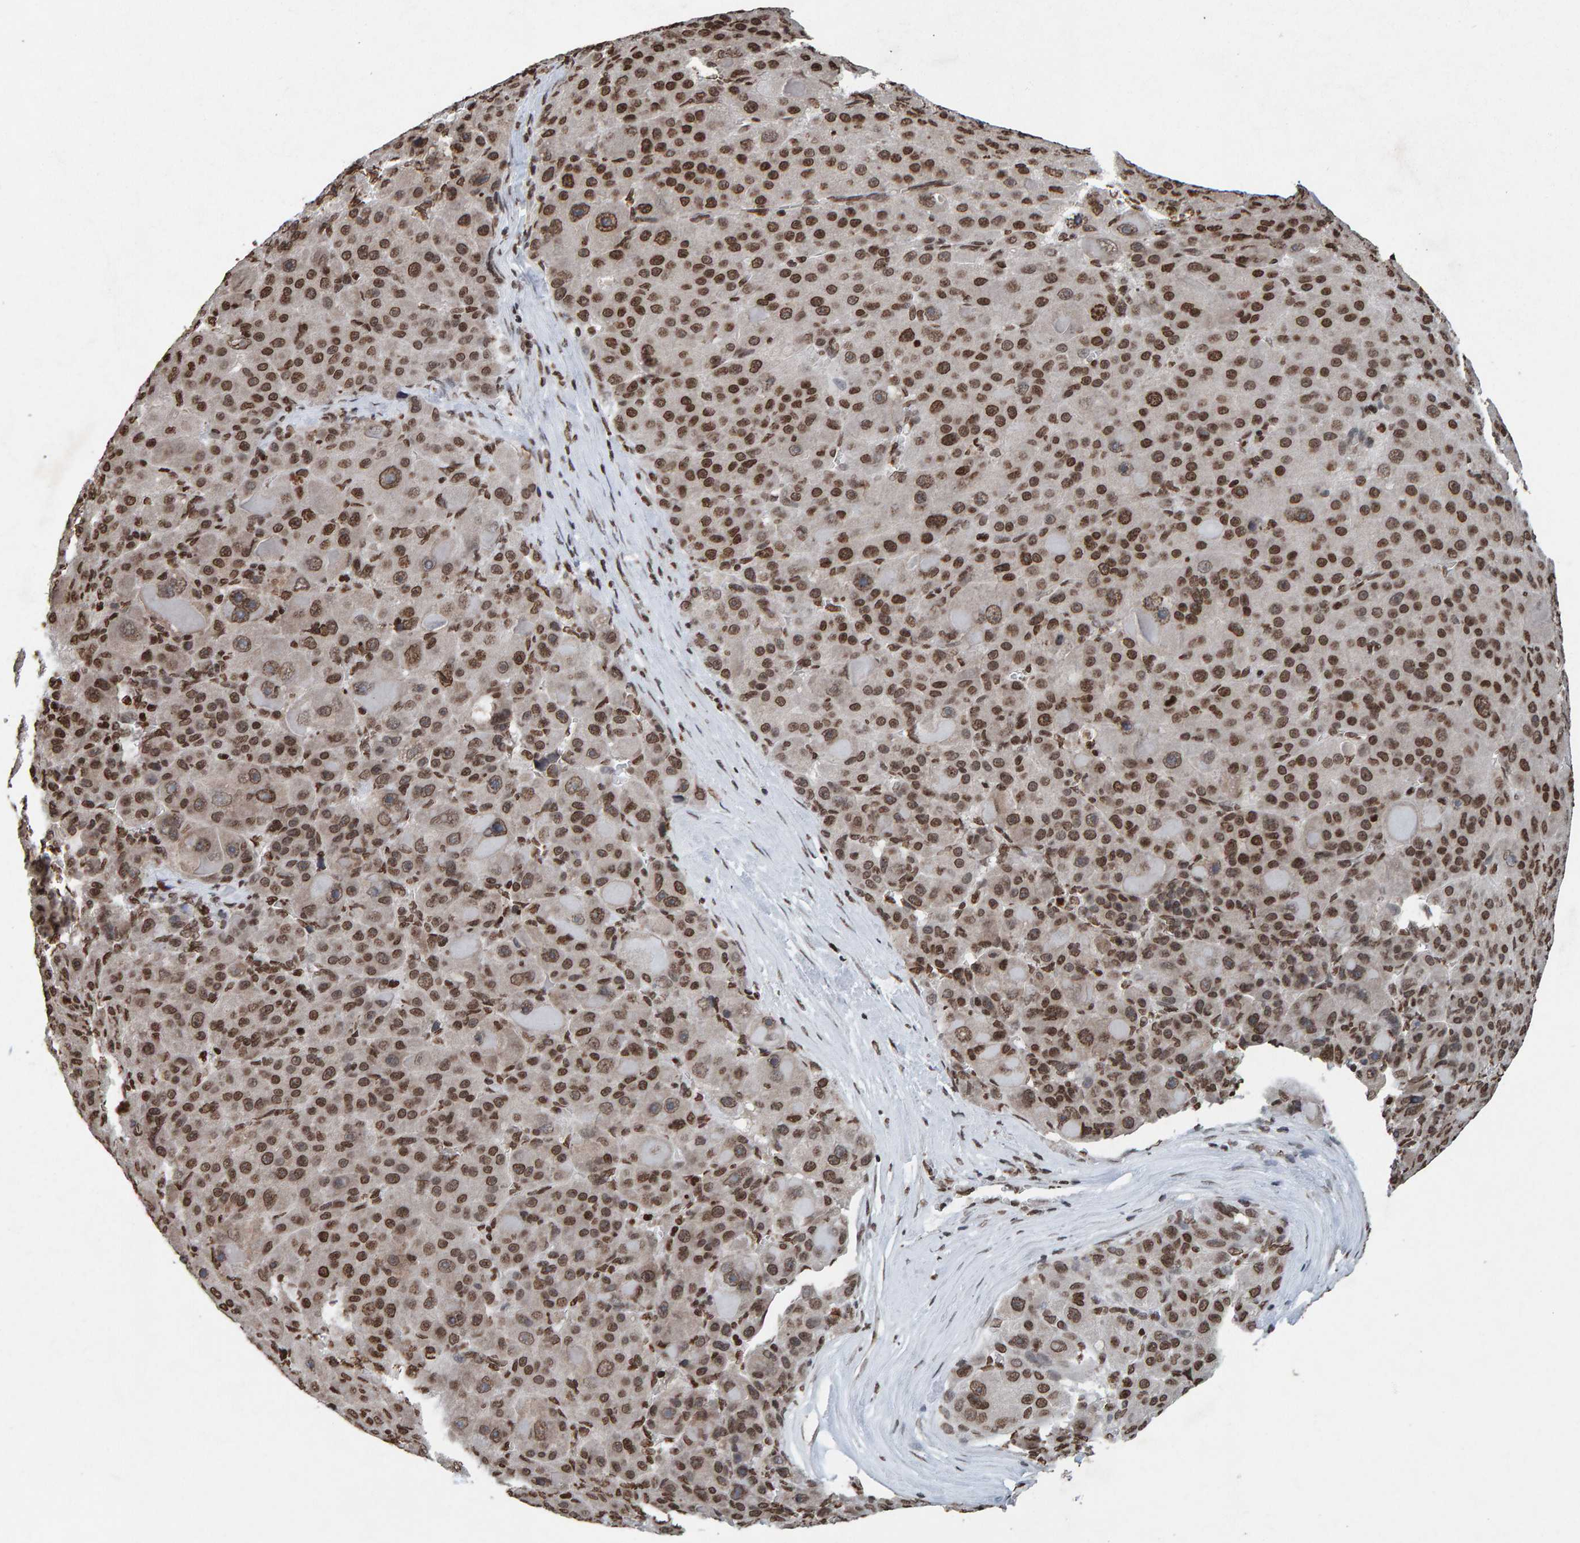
{"staining": {"intensity": "strong", "quantity": ">75%", "location": "cytoplasmic/membranous,nuclear"}, "tissue": "liver cancer", "cell_type": "Tumor cells", "image_type": "cancer", "snomed": [{"axis": "morphology", "description": "Carcinoma, Hepatocellular, NOS"}, {"axis": "topography", "description": "Liver"}], "caption": "IHC photomicrograph of neoplastic tissue: human liver cancer (hepatocellular carcinoma) stained using immunohistochemistry shows high levels of strong protein expression localized specifically in the cytoplasmic/membranous and nuclear of tumor cells, appearing as a cytoplasmic/membranous and nuclear brown color.", "gene": "H2AZ1", "patient": {"sex": "male", "age": 76}}